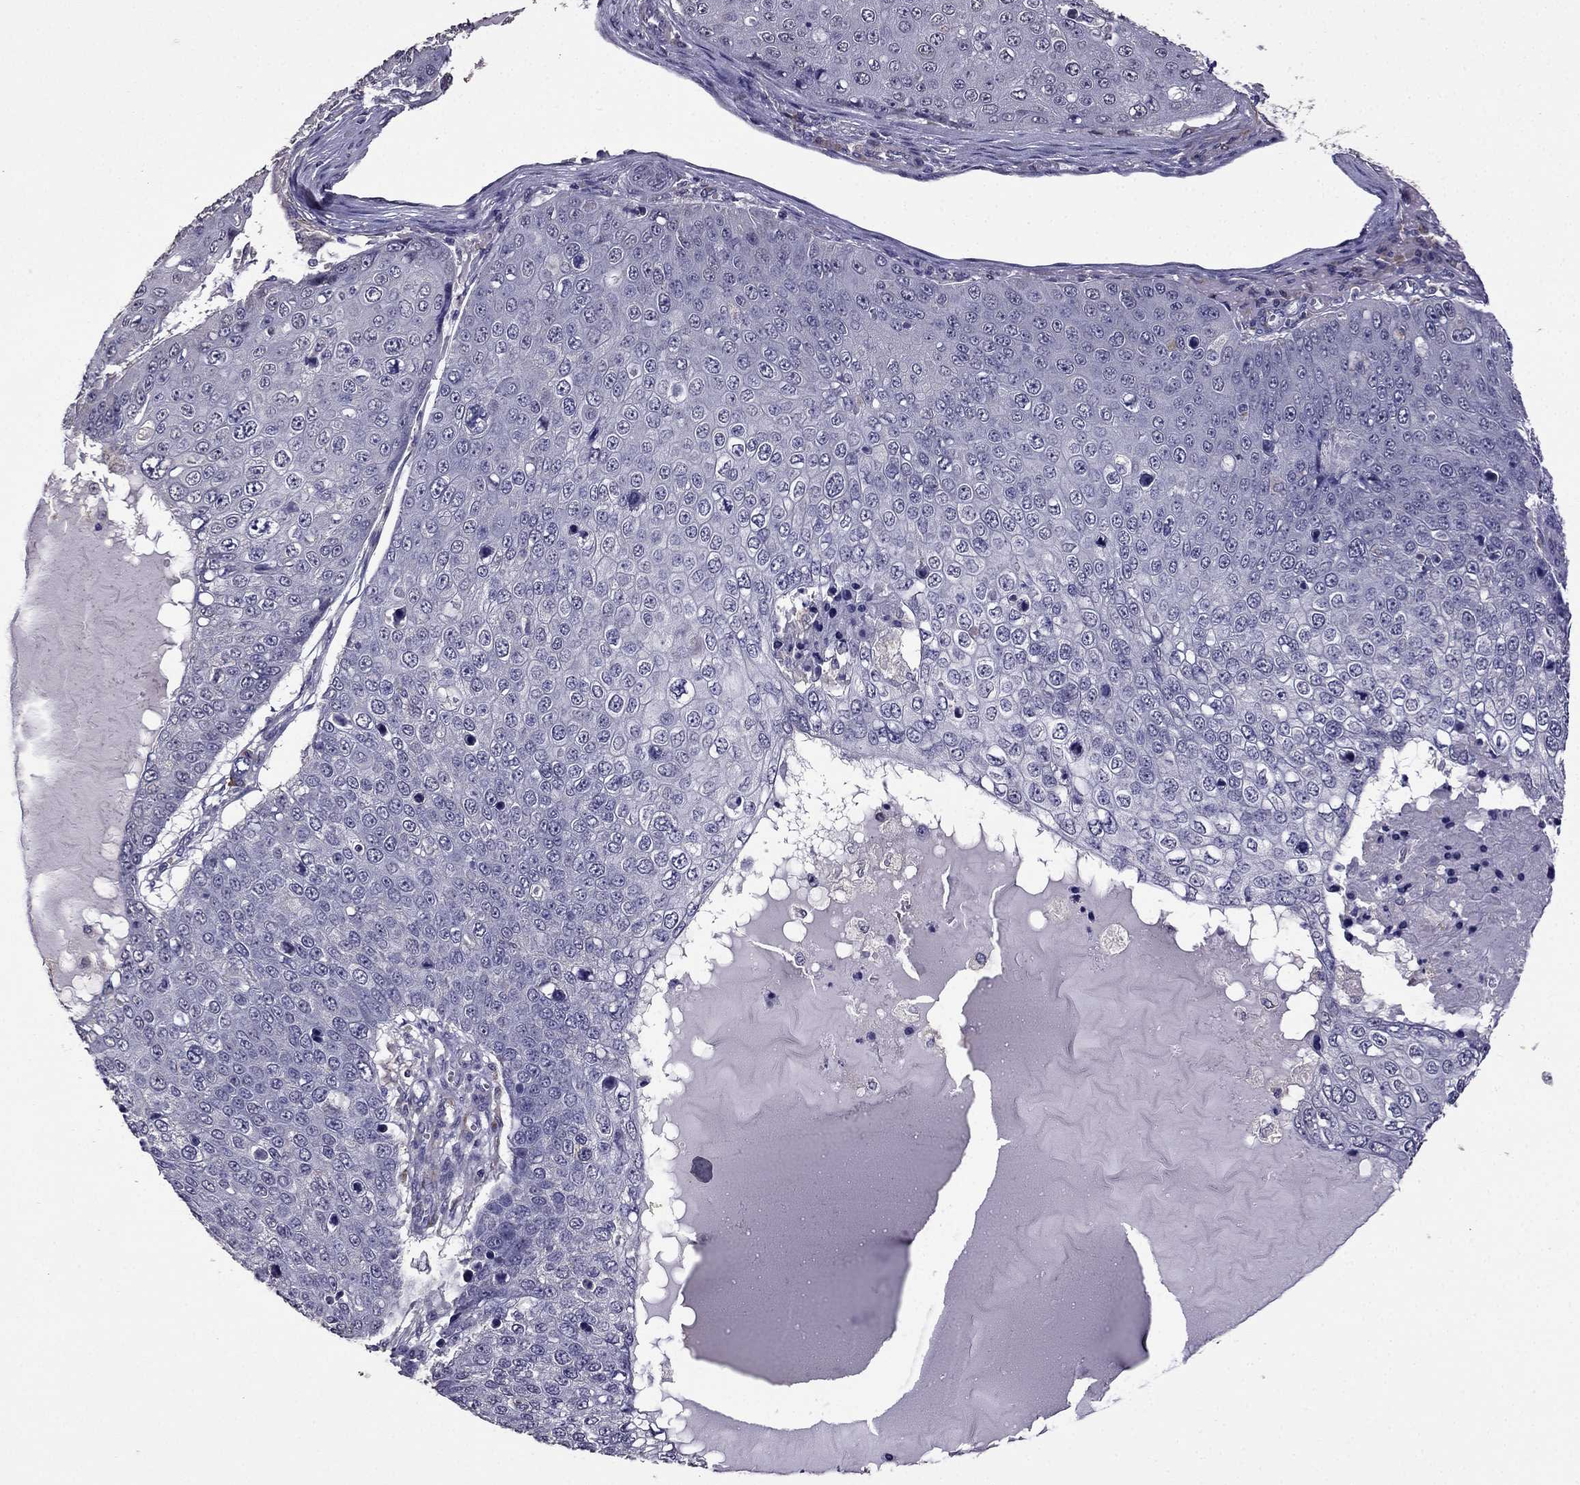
{"staining": {"intensity": "negative", "quantity": "none", "location": "none"}, "tissue": "skin cancer", "cell_type": "Tumor cells", "image_type": "cancer", "snomed": [{"axis": "morphology", "description": "Squamous cell carcinoma, NOS"}, {"axis": "topography", "description": "Skin"}], "caption": "High power microscopy micrograph of an IHC photomicrograph of skin cancer, revealing no significant staining in tumor cells.", "gene": "CDH9", "patient": {"sex": "male", "age": 71}}